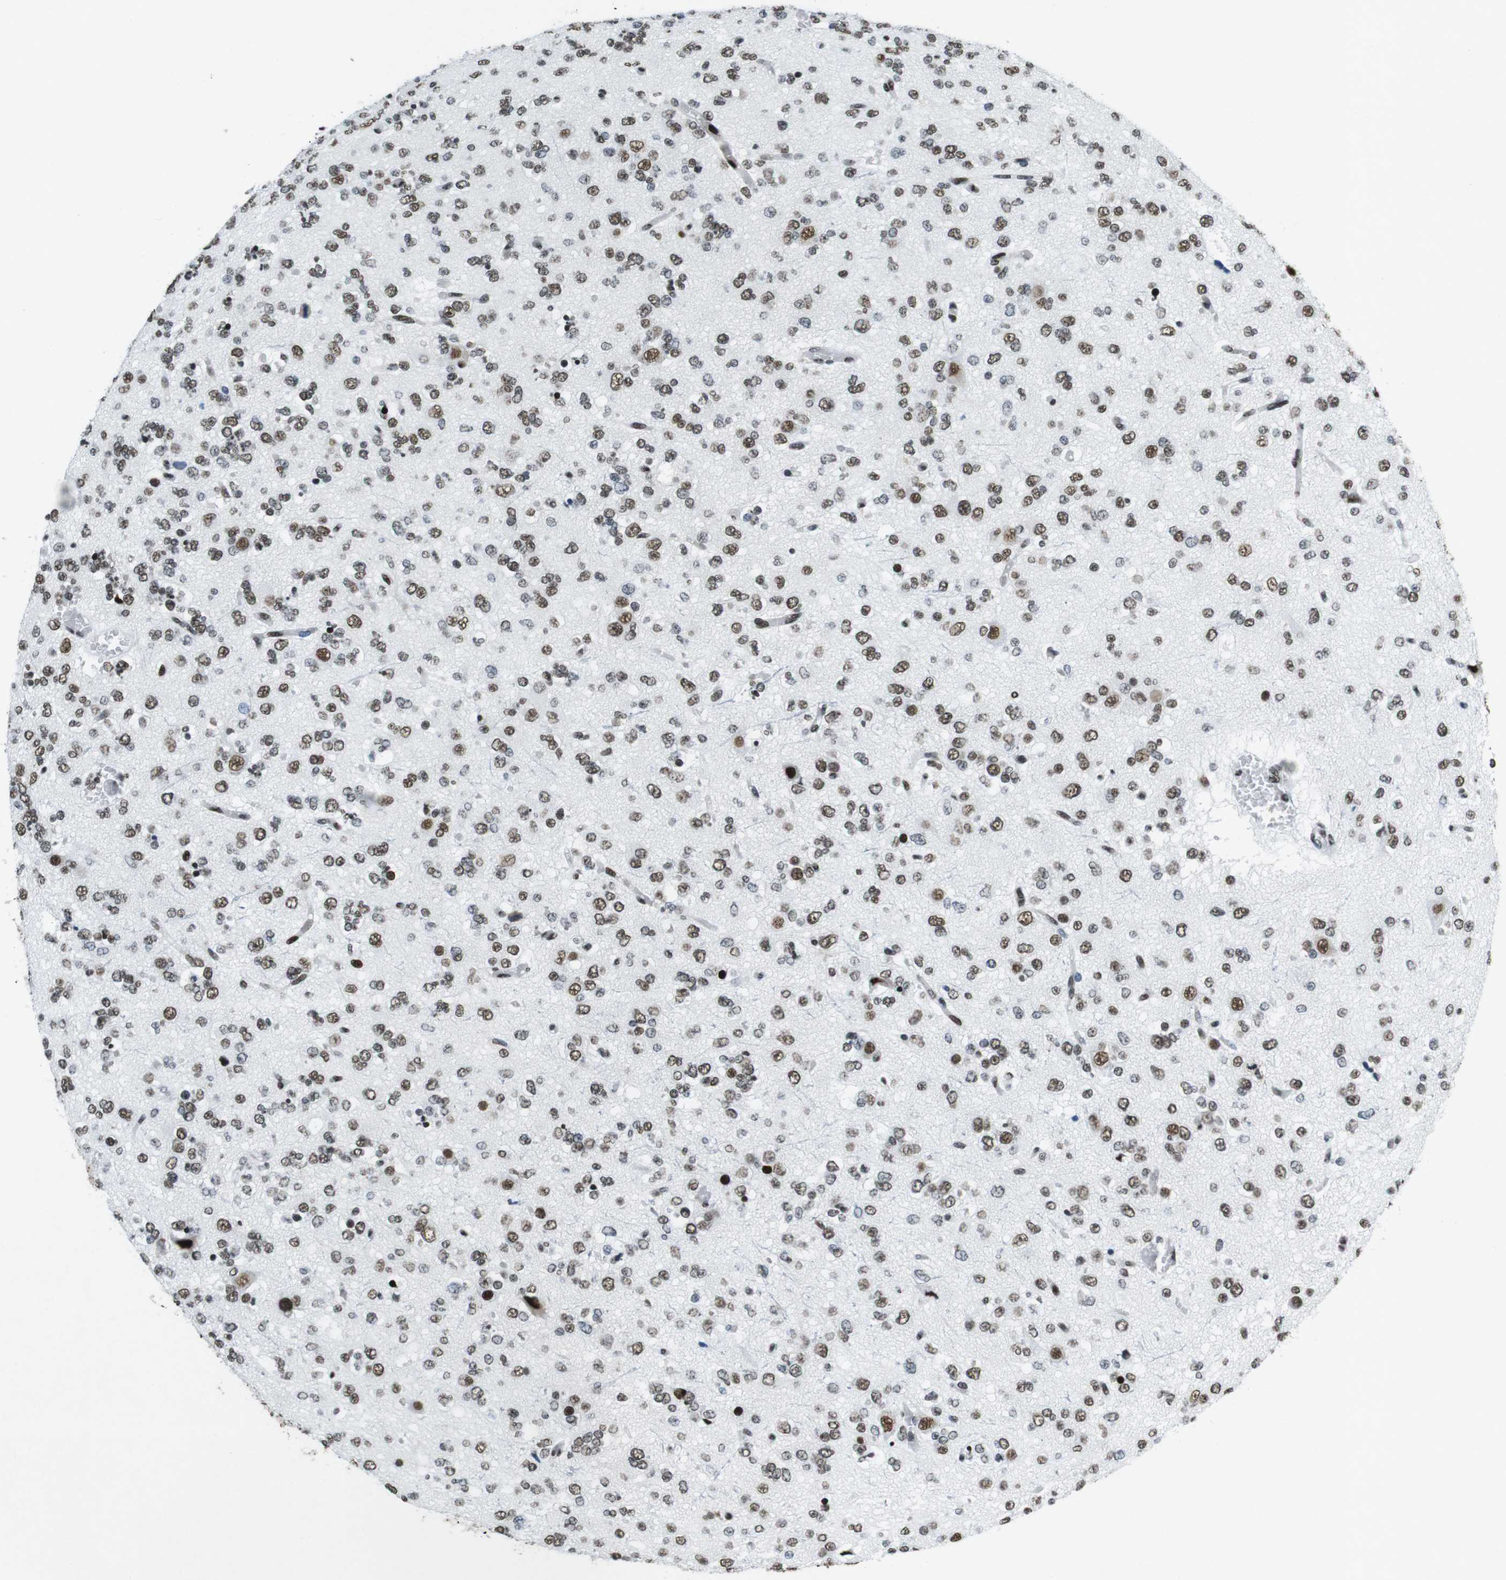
{"staining": {"intensity": "weak", "quantity": ">75%", "location": "nuclear"}, "tissue": "glioma", "cell_type": "Tumor cells", "image_type": "cancer", "snomed": [{"axis": "morphology", "description": "Glioma, malignant, Low grade"}, {"axis": "topography", "description": "Brain"}], "caption": "Glioma stained with DAB (3,3'-diaminobenzidine) immunohistochemistry (IHC) demonstrates low levels of weak nuclear positivity in about >75% of tumor cells. (DAB IHC with brightfield microscopy, high magnification).", "gene": "CITED2", "patient": {"sex": "male", "age": 38}}